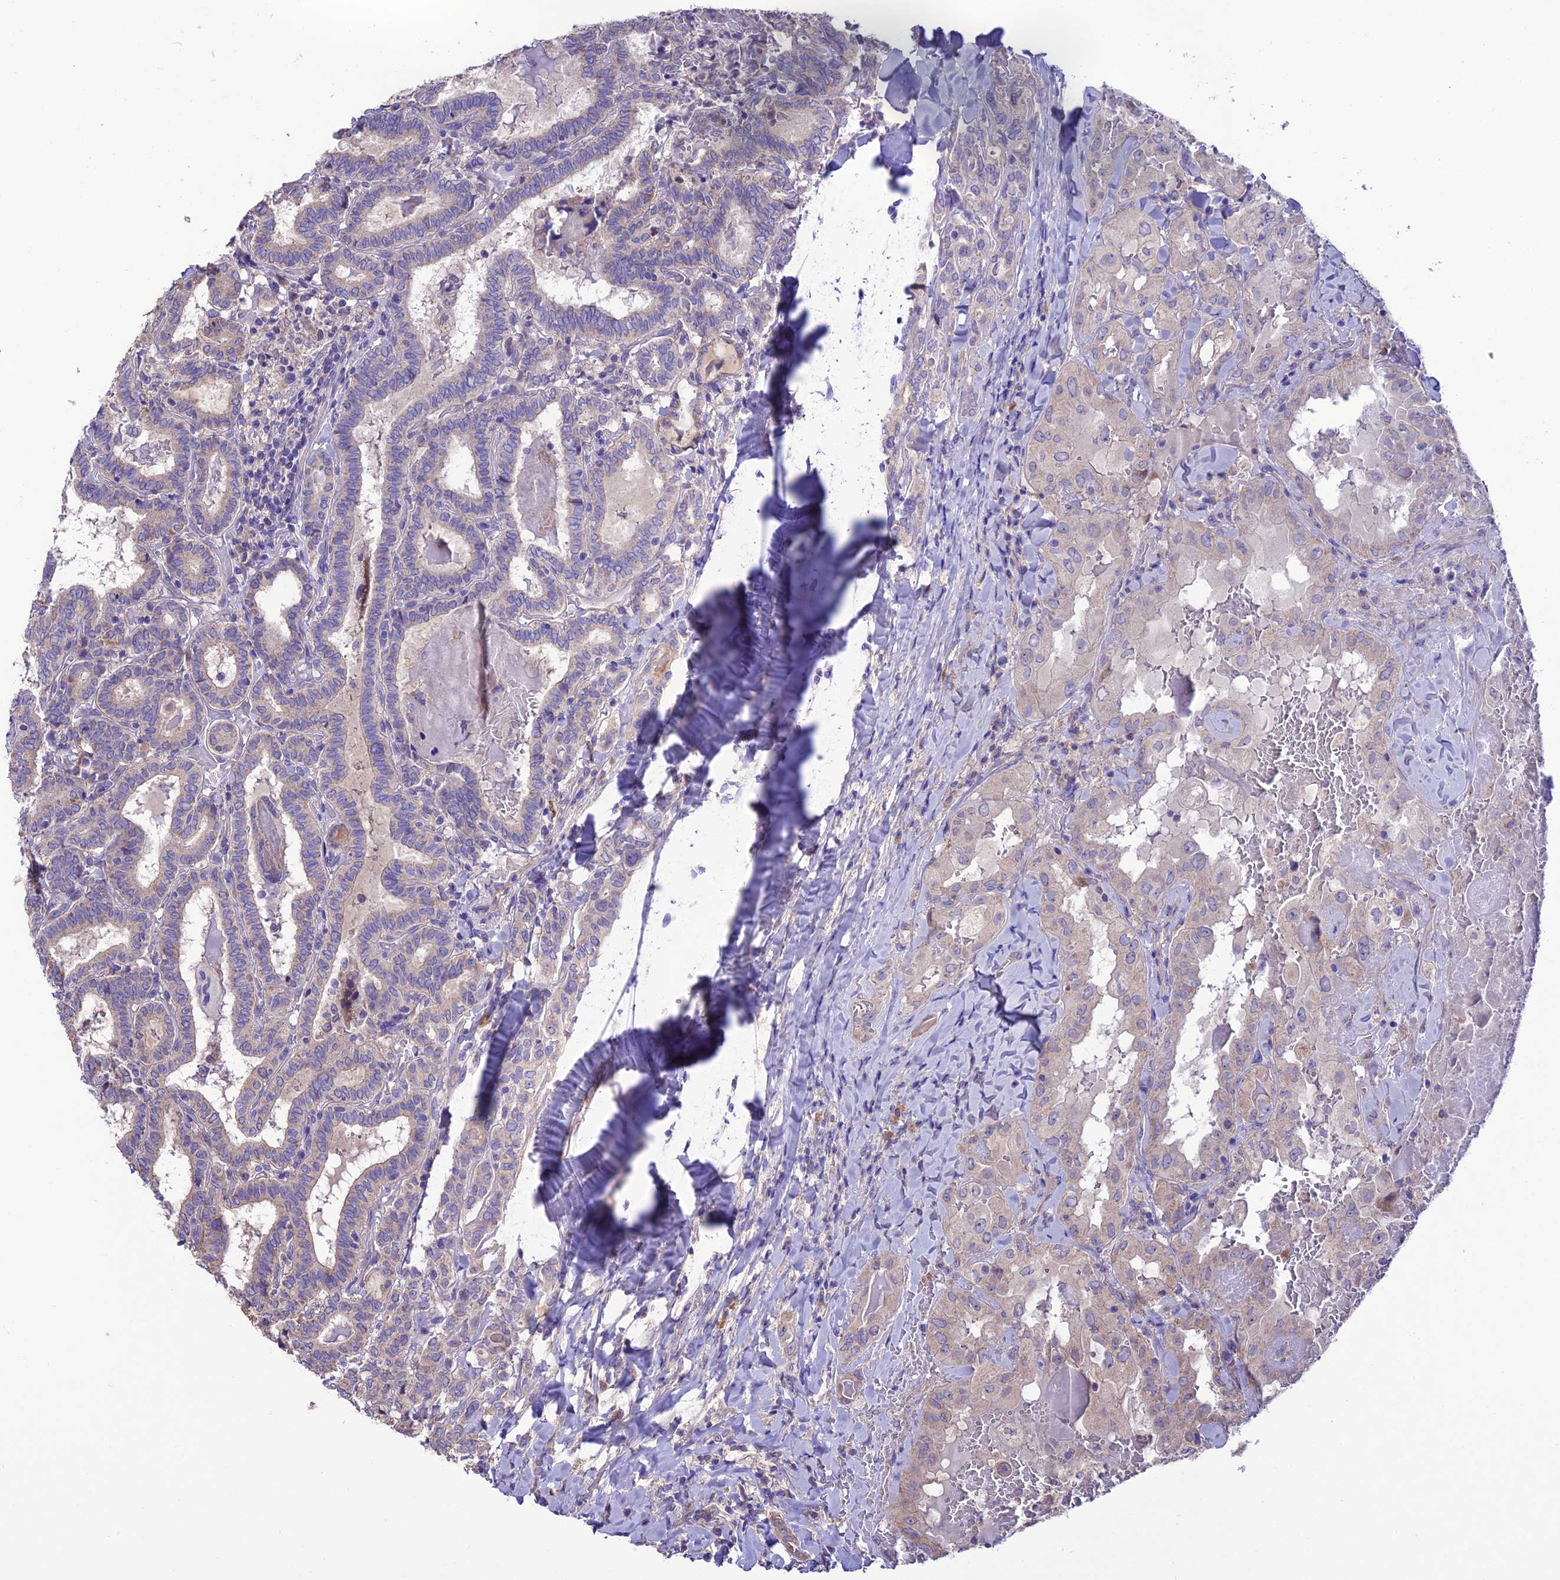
{"staining": {"intensity": "negative", "quantity": "none", "location": "none"}, "tissue": "thyroid cancer", "cell_type": "Tumor cells", "image_type": "cancer", "snomed": [{"axis": "morphology", "description": "Papillary adenocarcinoma, NOS"}, {"axis": "topography", "description": "Thyroid gland"}], "caption": "This is a histopathology image of immunohistochemistry staining of papillary adenocarcinoma (thyroid), which shows no expression in tumor cells.", "gene": "HOGA1", "patient": {"sex": "female", "age": 72}}